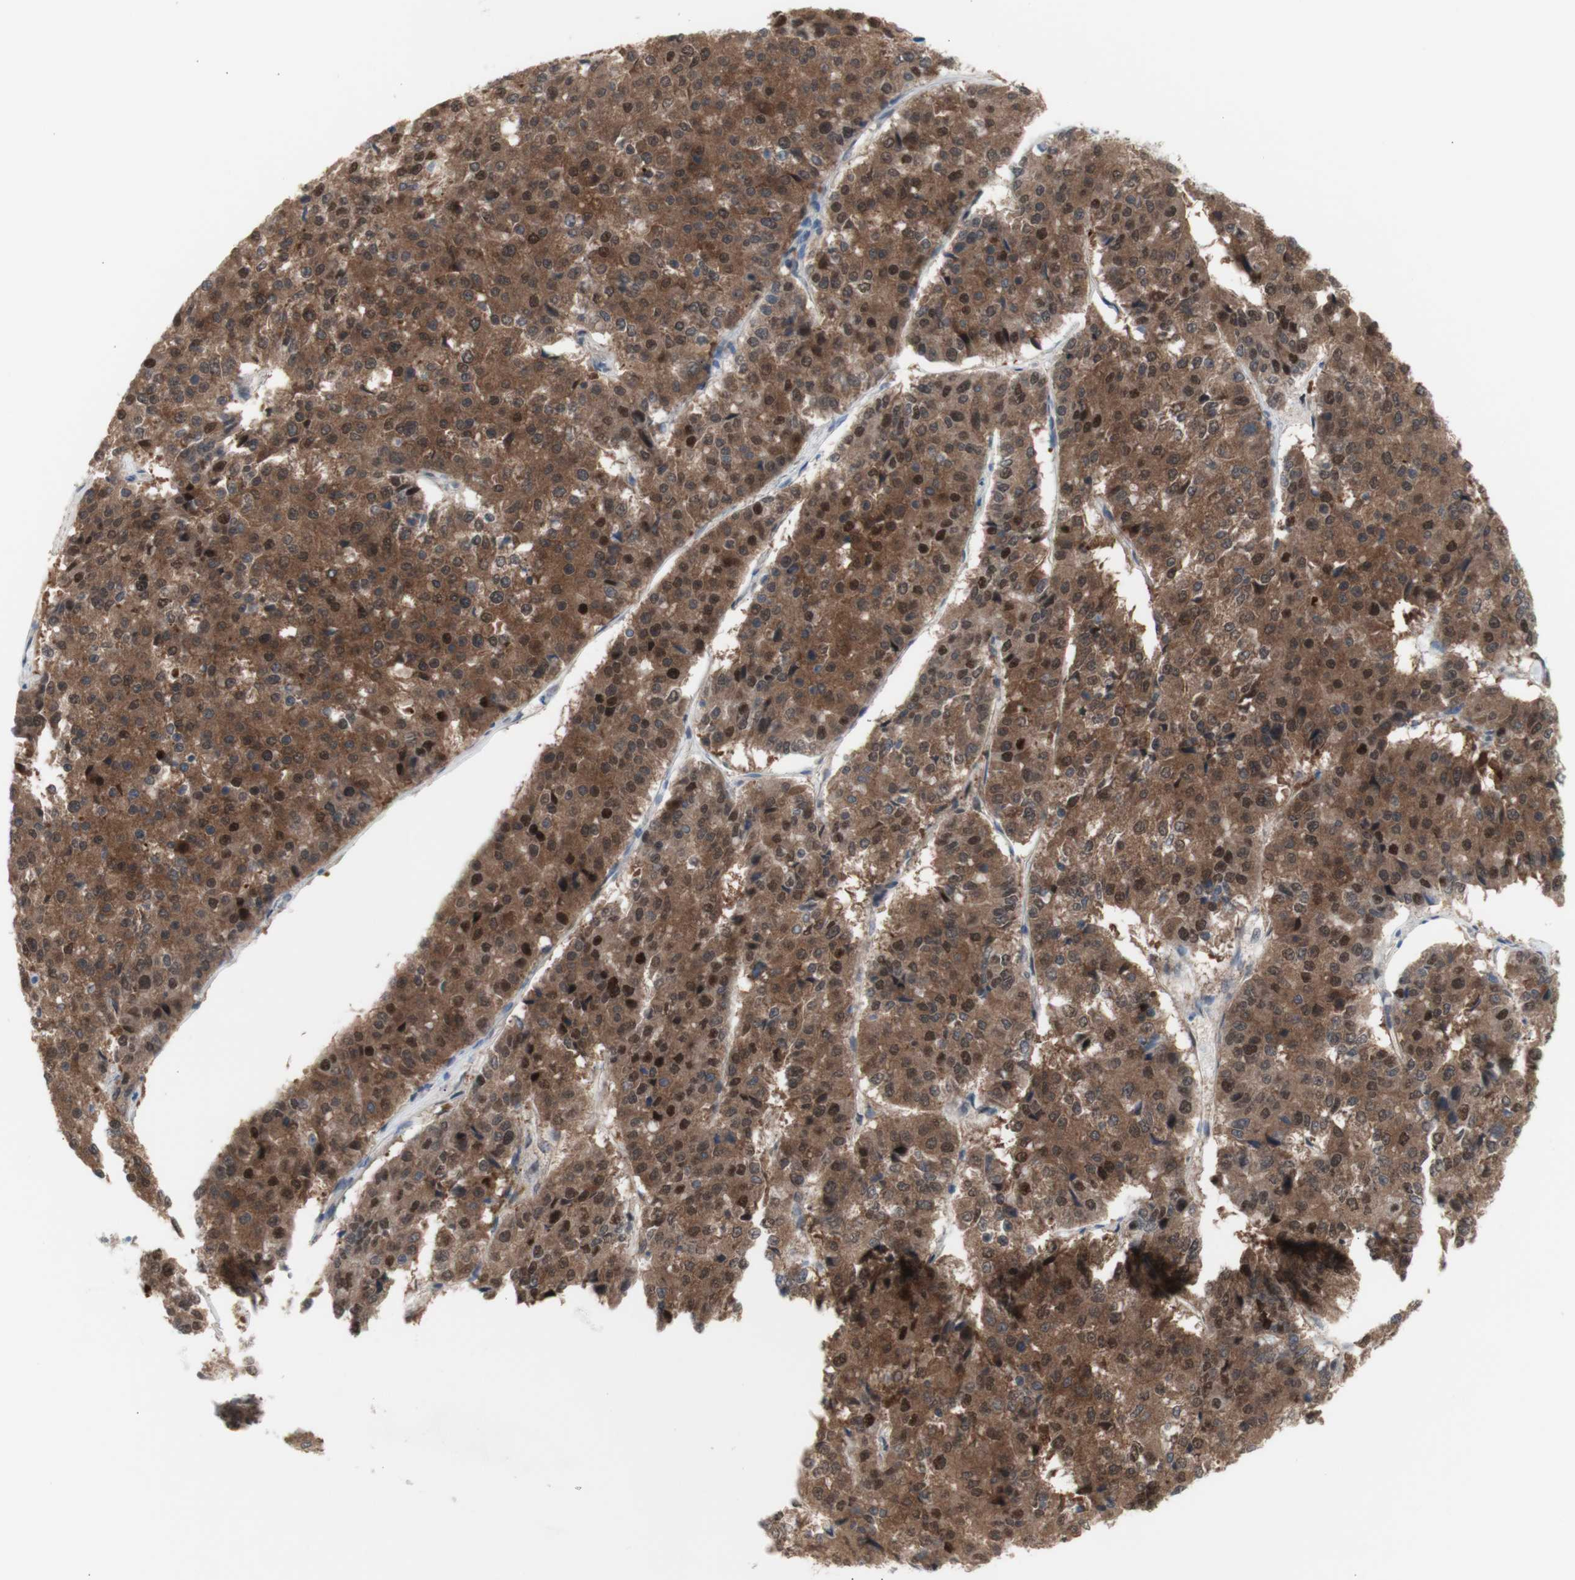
{"staining": {"intensity": "moderate", "quantity": ">75%", "location": "cytoplasmic/membranous,nuclear"}, "tissue": "pancreatic cancer", "cell_type": "Tumor cells", "image_type": "cancer", "snomed": [{"axis": "morphology", "description": "Adenocarcinoma, NOS"}, {"axis": "topography", "description": "Pancreas"}], "caption": "Tumor cells display moderate cytoplasmic/membranous and nuclear positivity in about >75% of cells in pancreatic adenocarcinoma.", "gene": "PRMT5", "patient": {"sex": "male", "age": 50}}